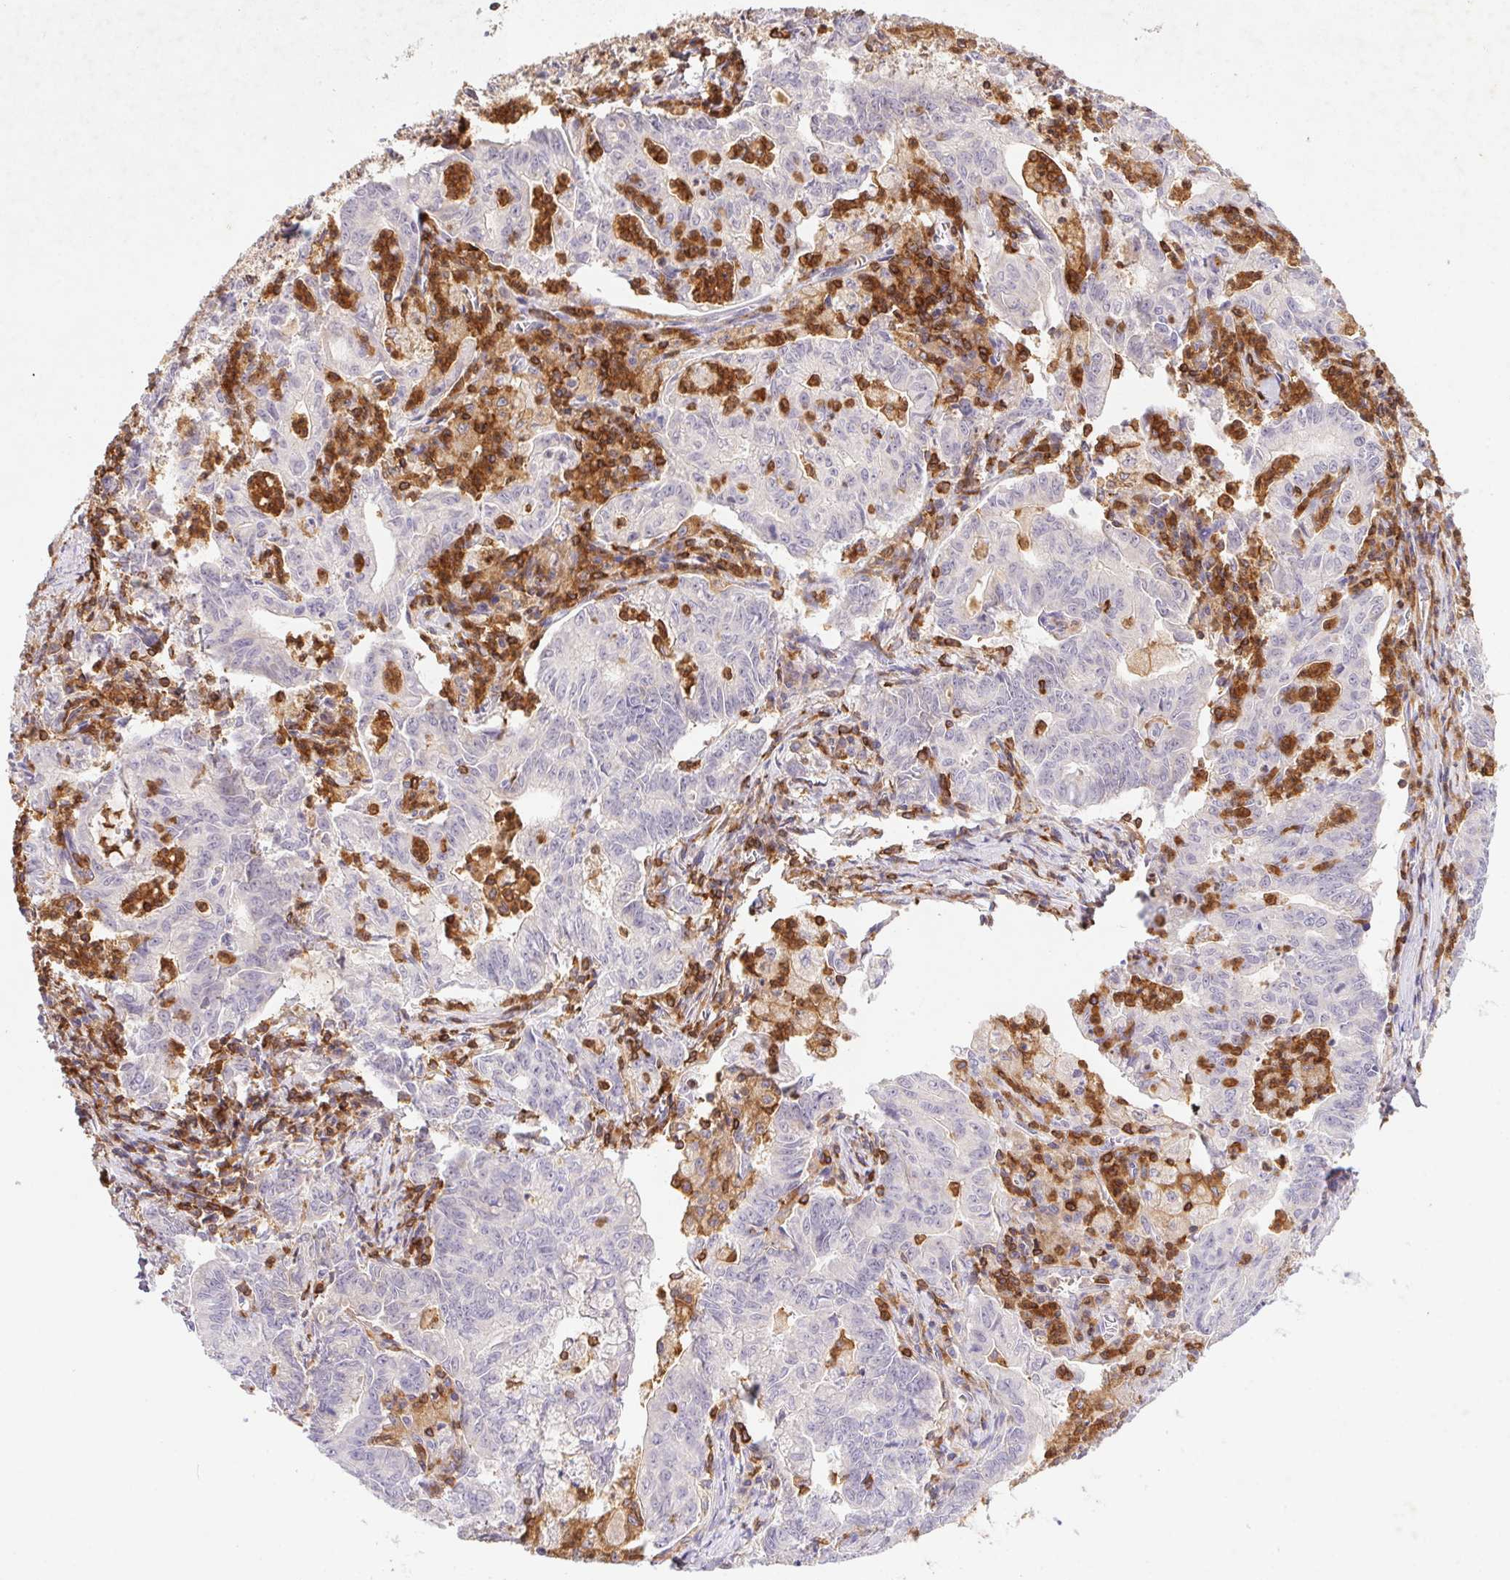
{"staining": {"intensity": "negative", "quantity": "none", "location": "none"}, "tissue": "stomach cancer", "cell_type": "Tumor cells", "image_type": "cancer", "snomed": [{"axis": "morphology", "description": "Adenocarcinoma, NOS"}, {"axis": "topography", "description": "Stomach, upper"}], "caption": "DAB immunohistochemical staining of human stomach cancer demonstrates no significant staining in tumor cells.", "gene": "APBB1IP", "patient": {"sex": "female", "age": 79}}